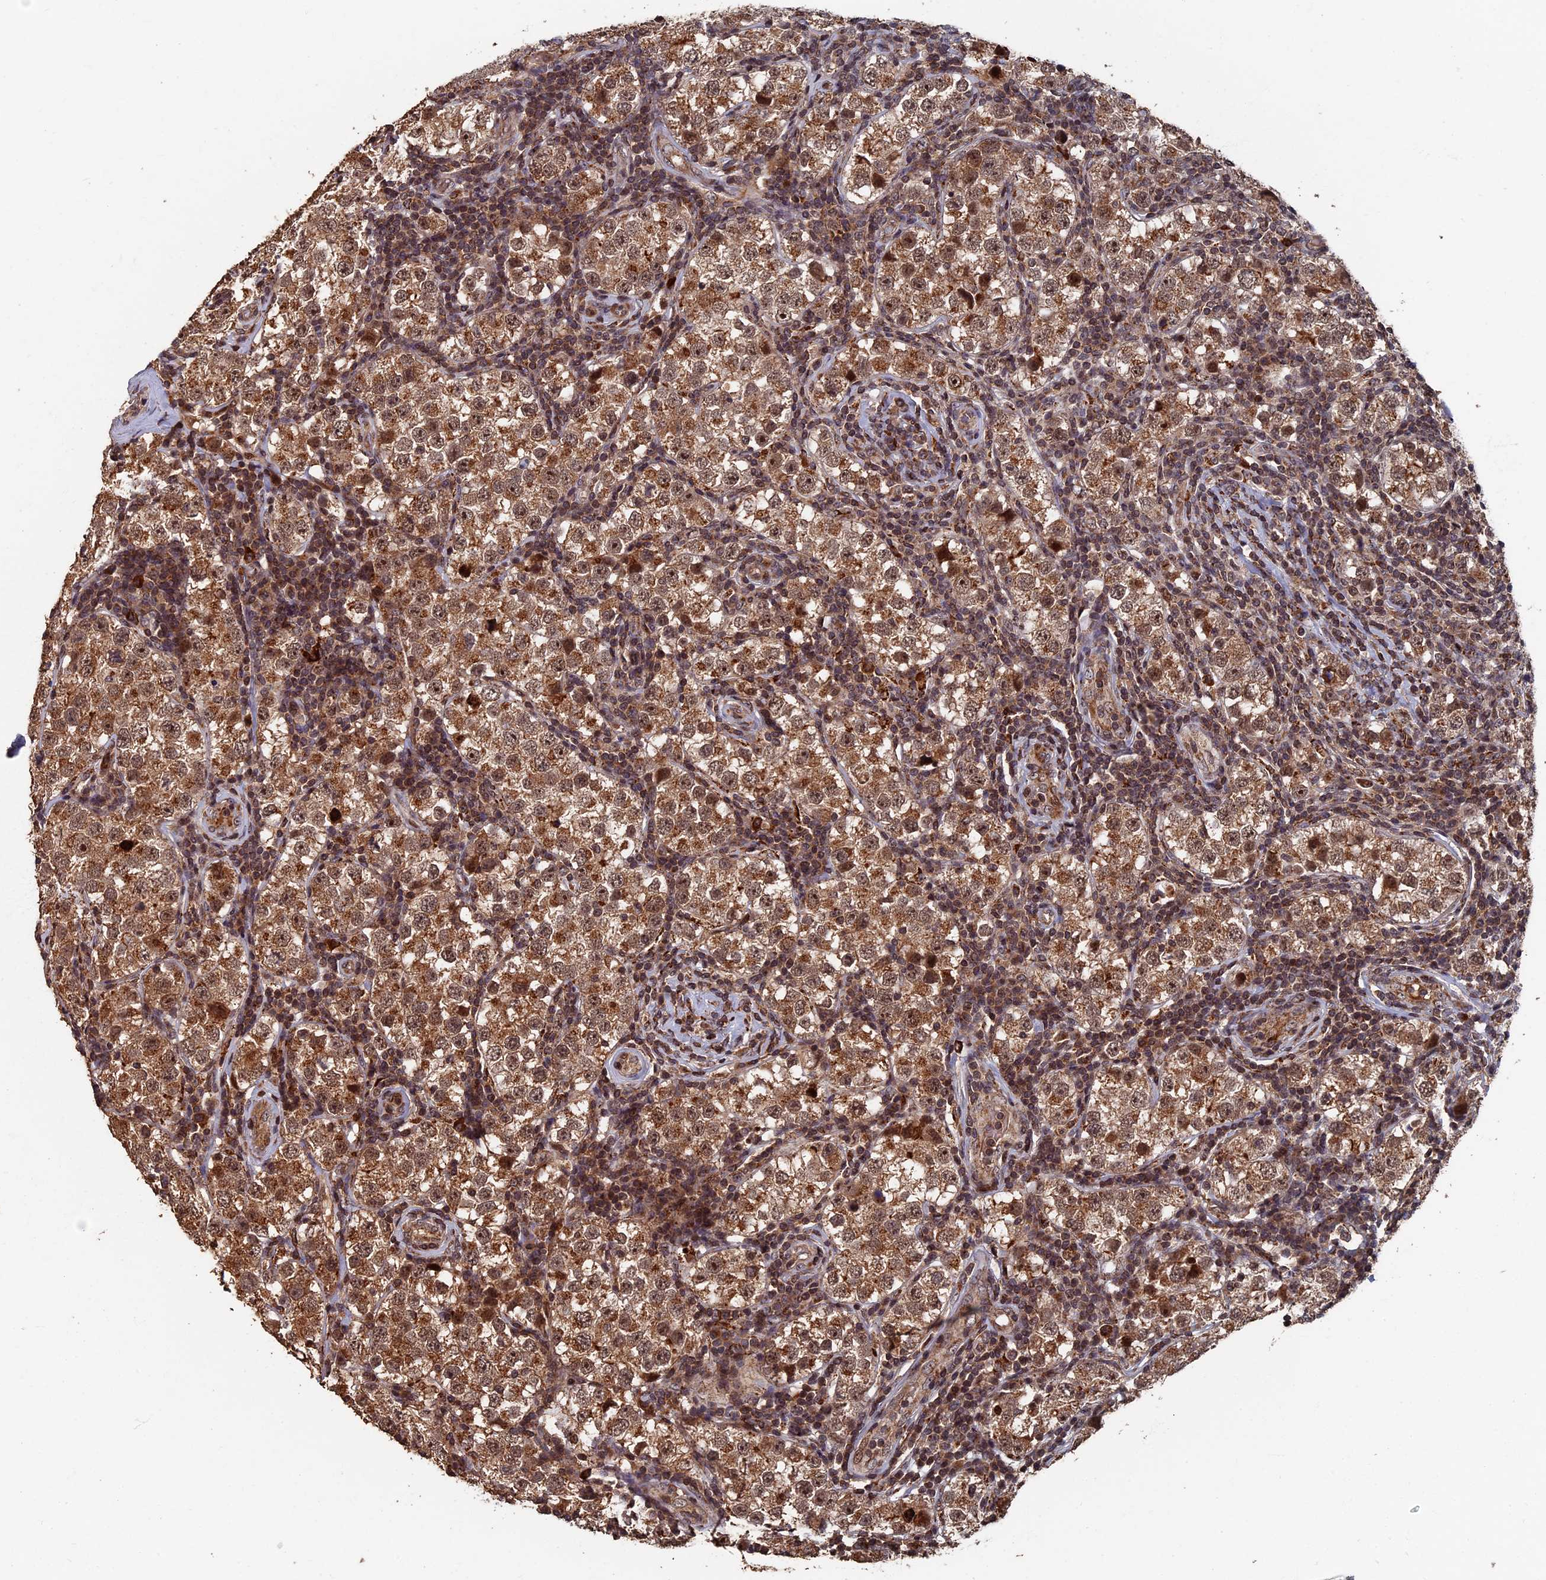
{"staining": {"intensity": "moderate", "quantity": ">75%", "location": "cytoplasmic/membranous,nuclear"}, "tissue": "testis cancer", "cell_type": "Tumor cells", "image_type": "cancer", "snomed": [{"axis": "morphology", "description": "Seminoma, NOS"}, {"axis": "topography", "description": "Testis"}], "caption": "Protein expression analysis of human testis cancer (seminoma) reveals moderate cytoplasmic/membranous and nuclear expression in approximately >75% of tumor cells.", "gene": "RASGRF1", "patient": {"sex": "male", "age": 34}}